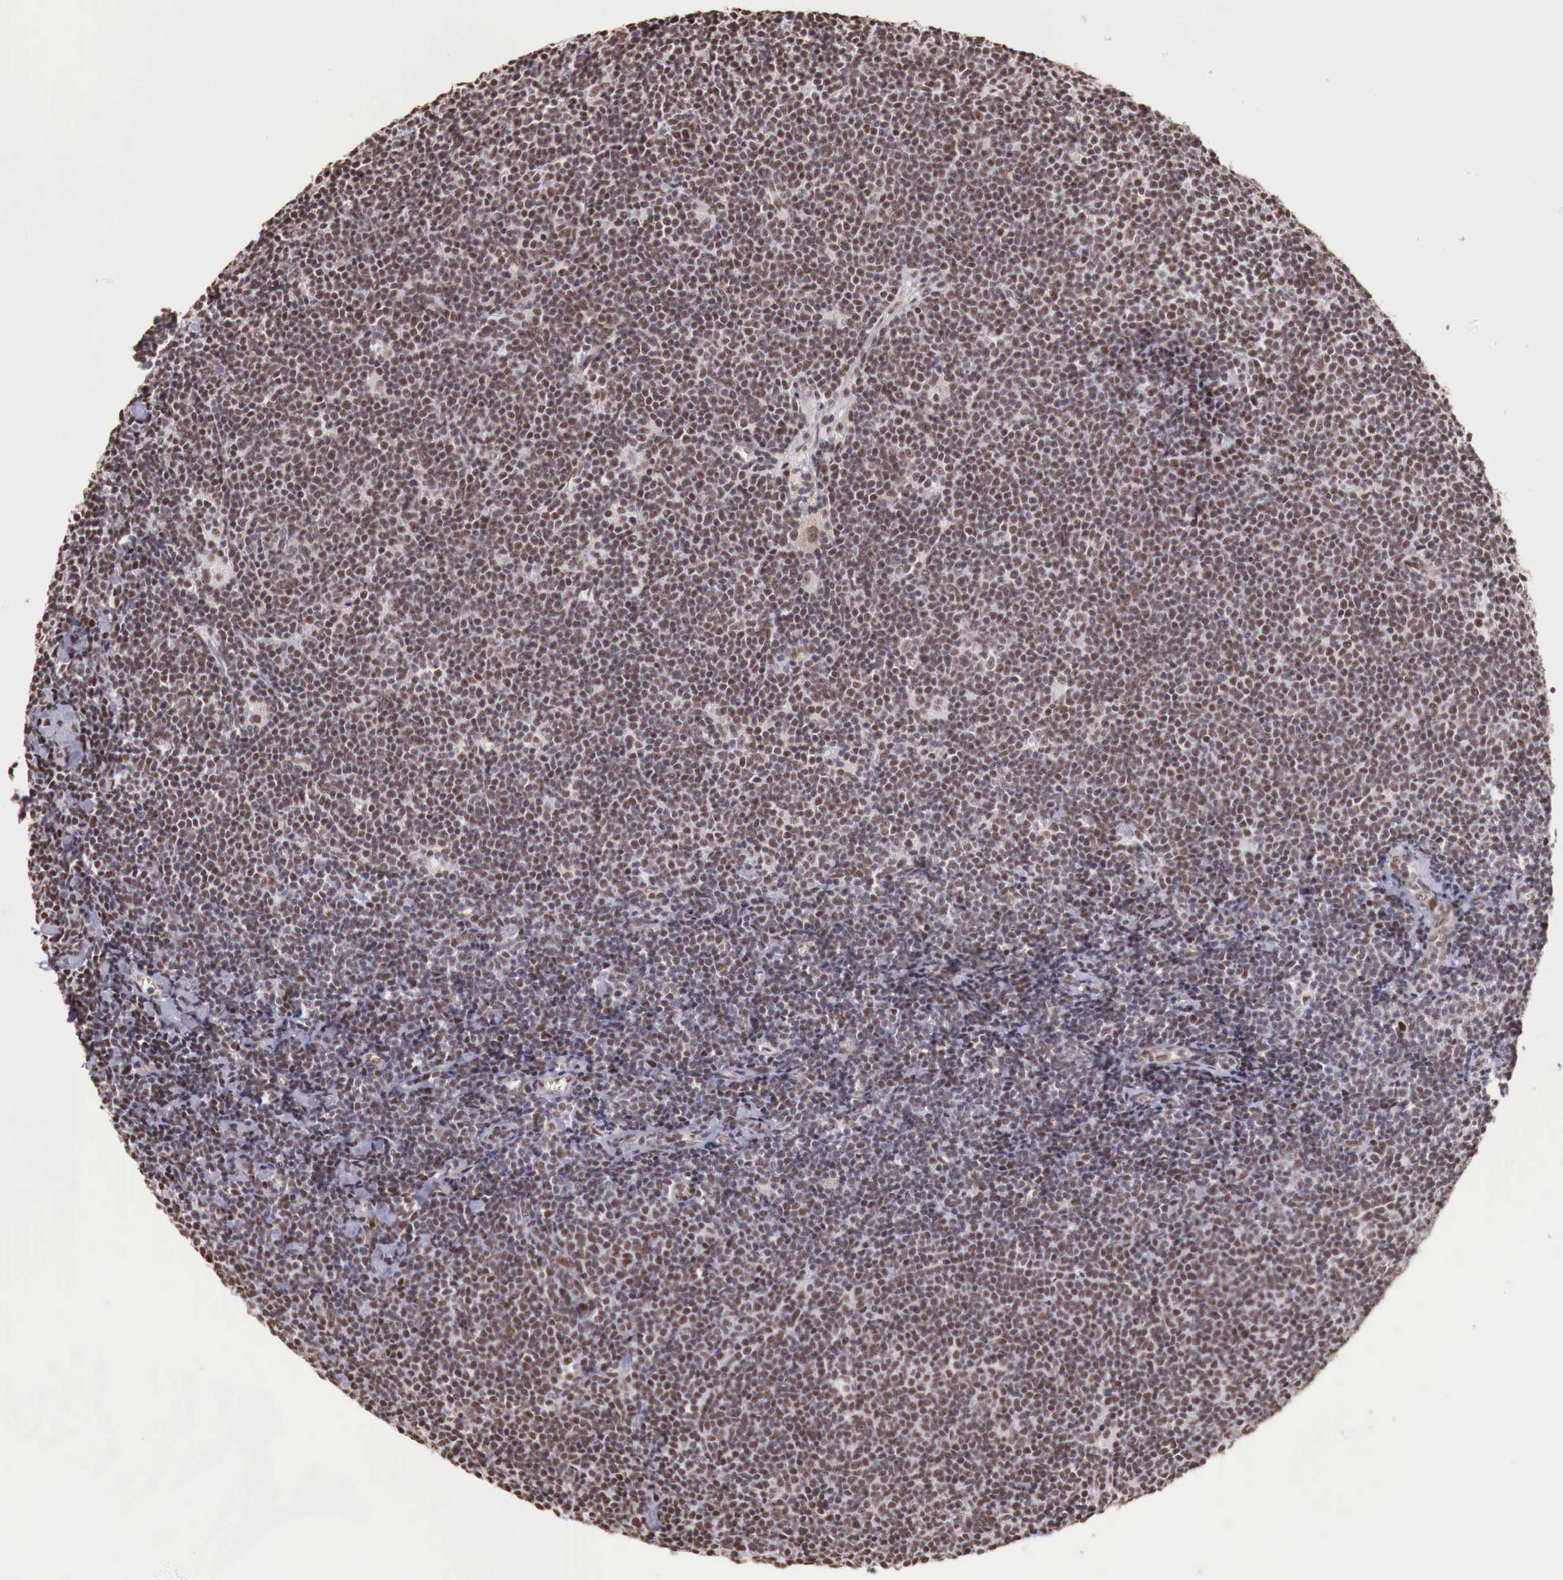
{"staining": {"intensity": "strong", "quantity": ">75%", "location": "nuclear"}, "tissue": "lymphoma", "cell_type": "Tumor cells", "image_type": "cancer", "snomed": [{"axis": "morphology", "description": "Malignant lymphoma, non-Hodgkin's type, Low grade"}, {"axis": "topography", "description": "Lymph node"}], "caption": "This histopathology image shows IHC staining of lymphoma, with high strong nuclear staining in about >75% of tumor cells.", "gene": "FOXP2", "patient": {"sex": "male", "age": 65}}